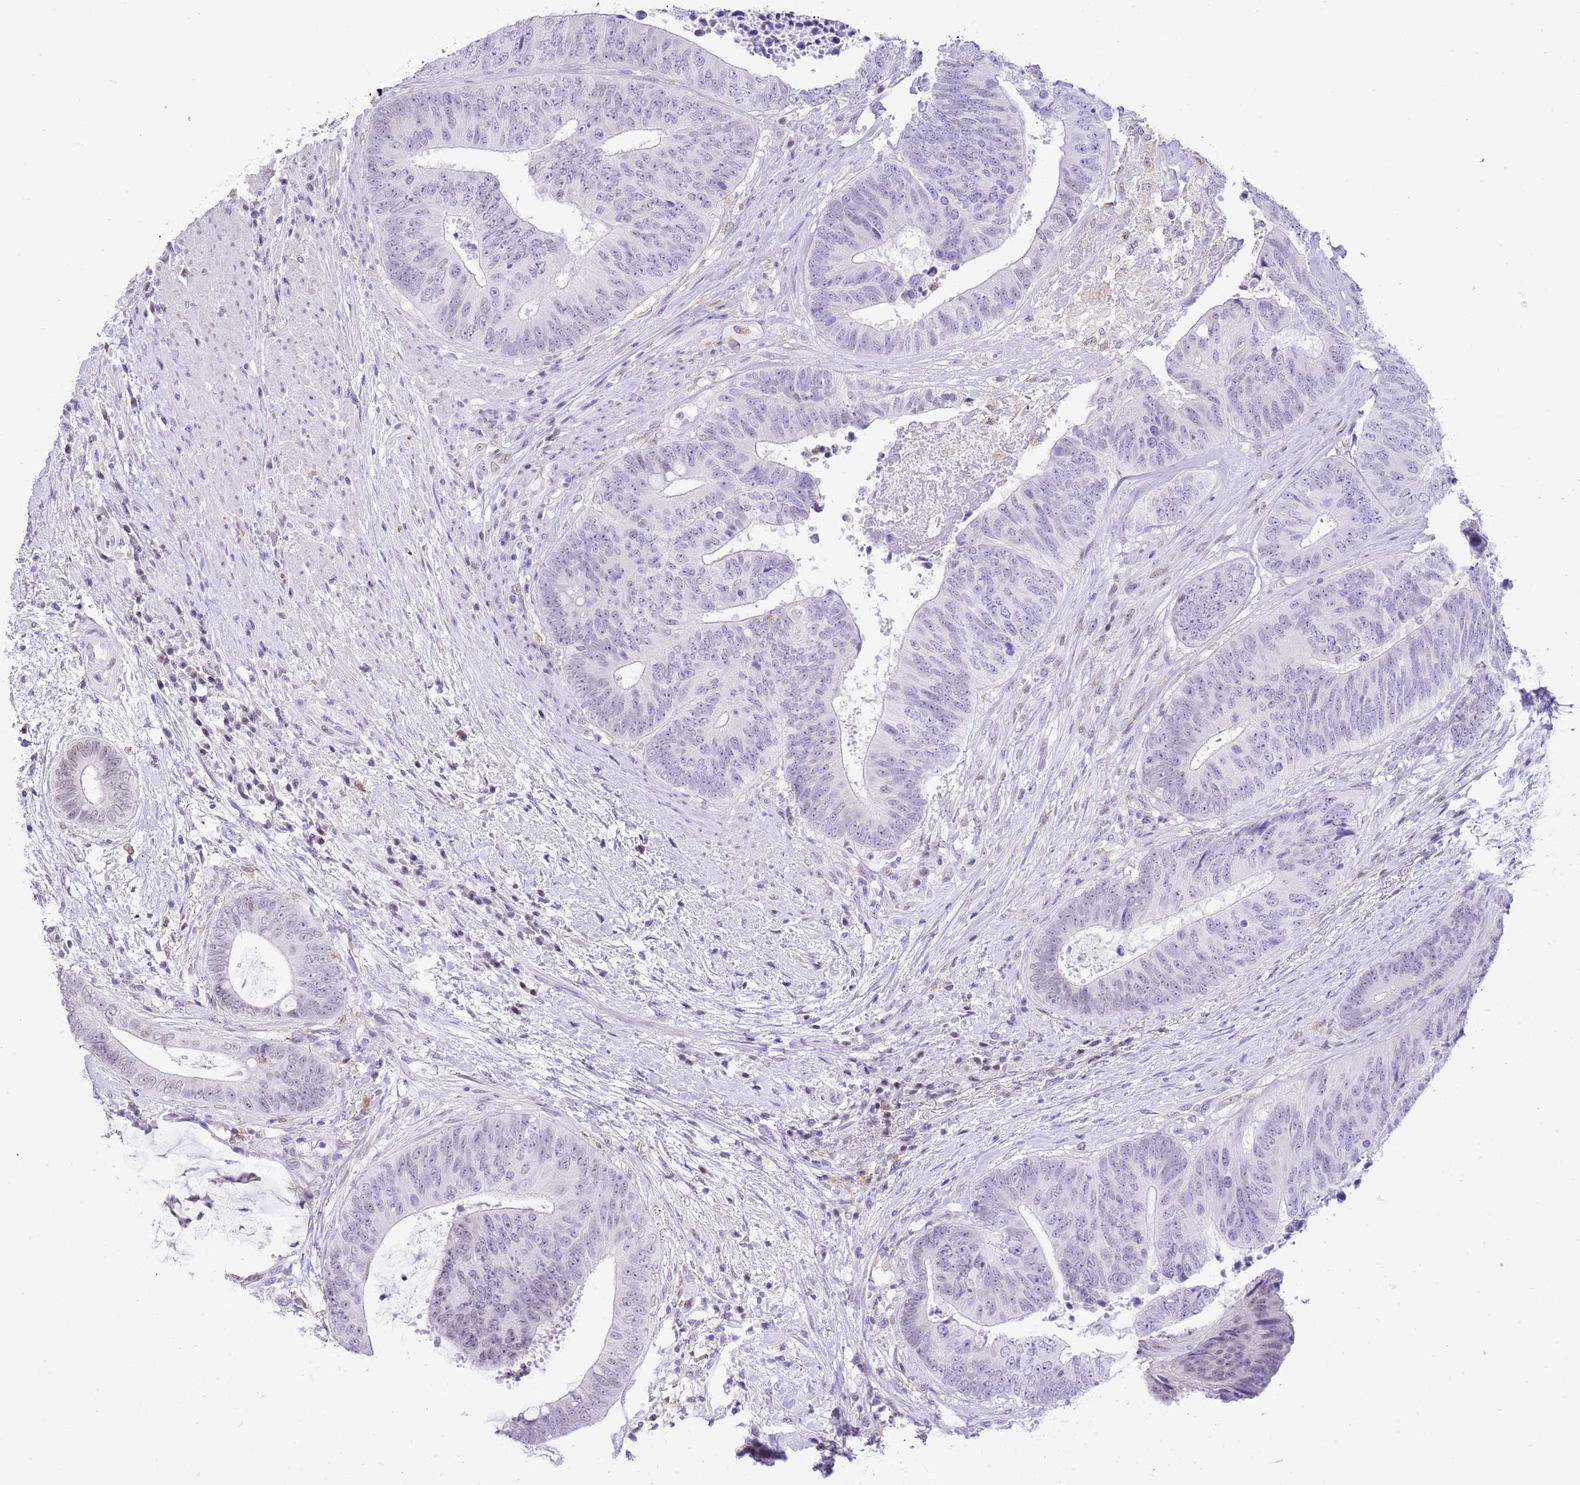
{"staining": {"intensity": "negative", "quantity": "none", "location": "none"}, "tissue": "colorectal cancer", "cell_type": "Tumor cells", "image_type": "cancer", "snomed": [{"axis": "morphology", "description": "Adenocarcinoma, NOS"}, {"axis": "topography", "description": "Rectum"}], "caption": "The immunohistochemistry photomicrograph has no significant expression in tumor cells of colorectal adenocarcinoma tissue.", "gene": "PPP1R17", "patient": {"sex": "male", "age": 72}}